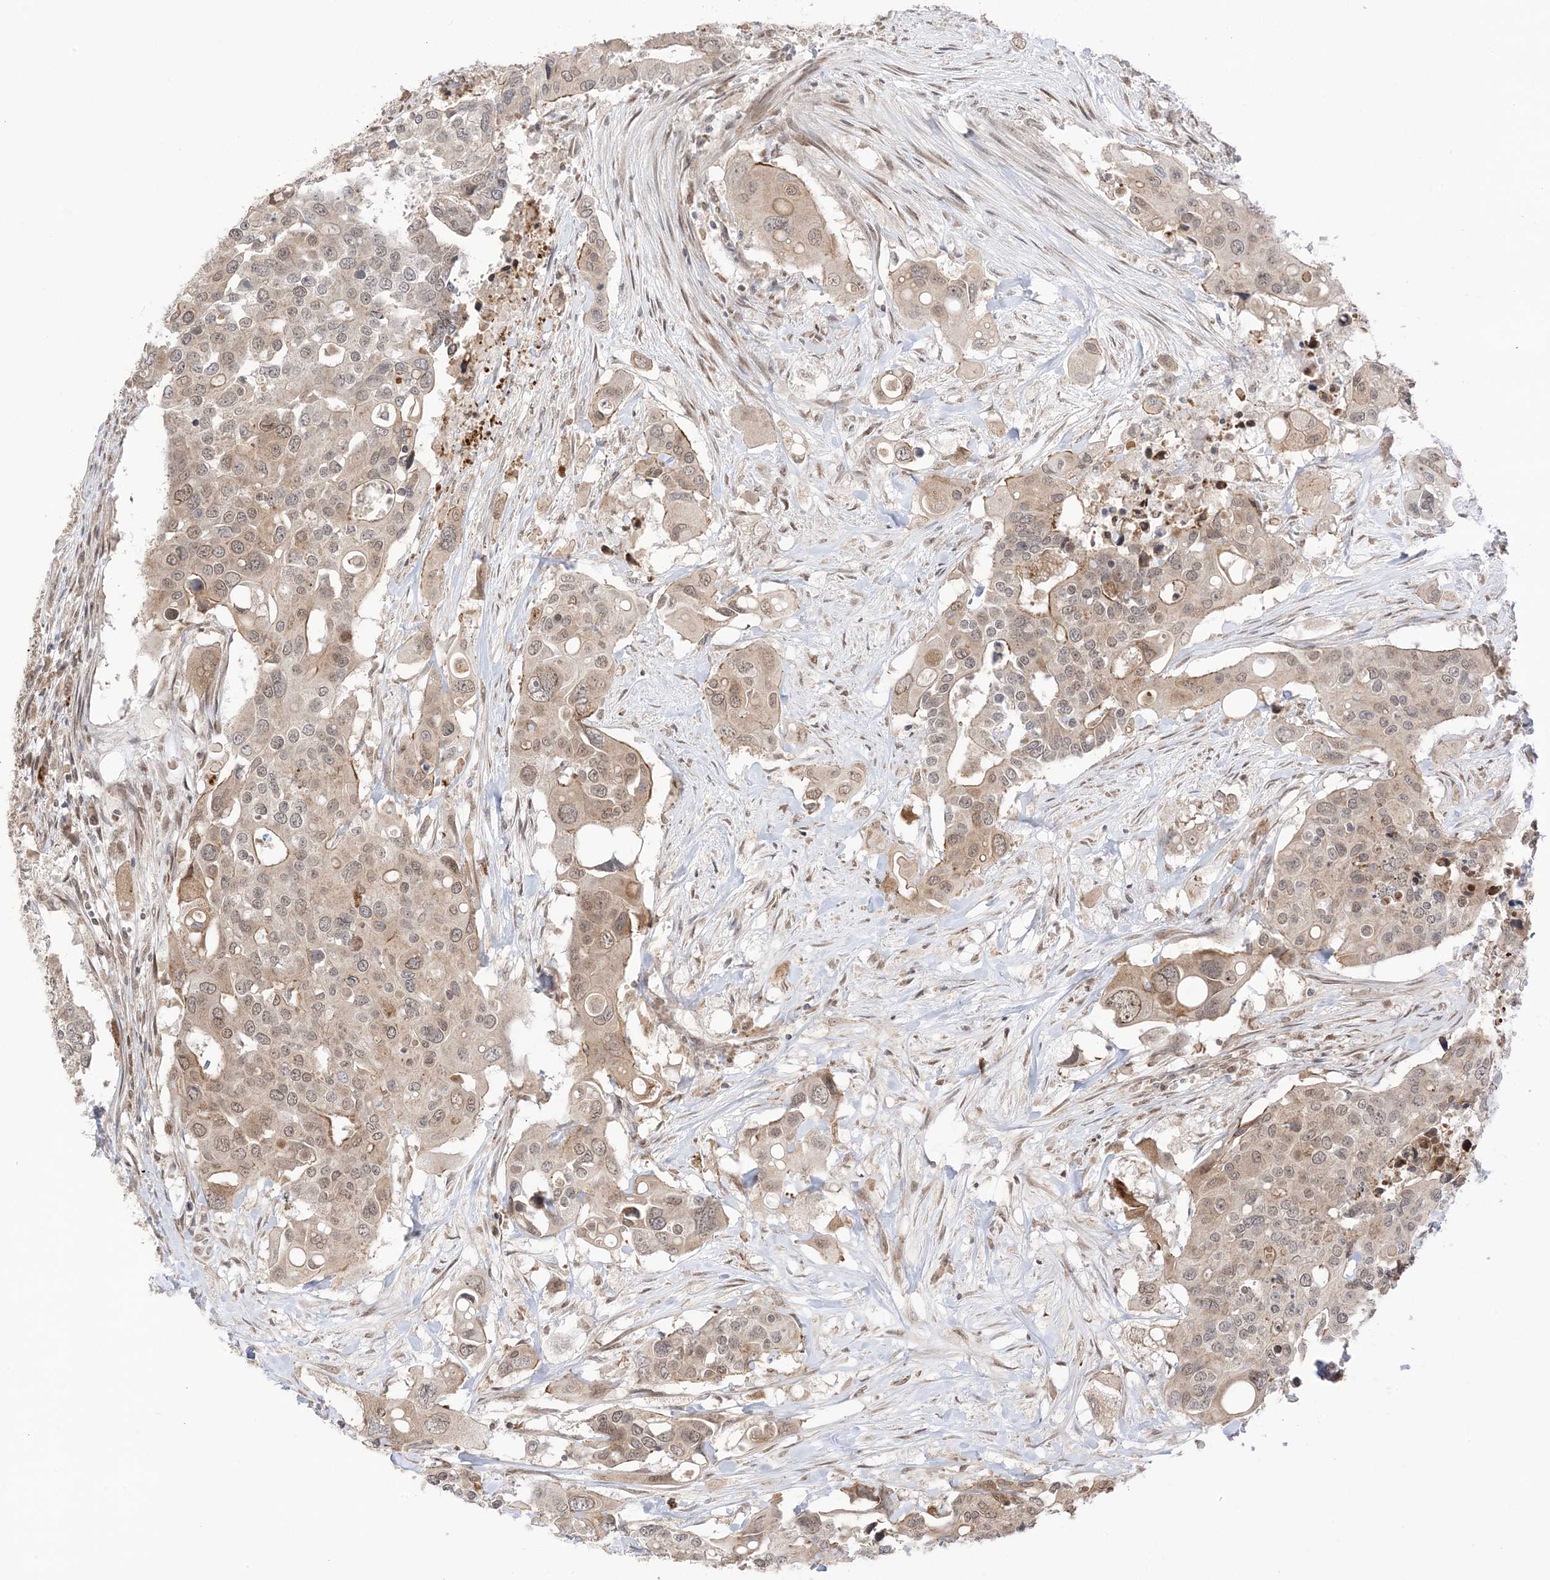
{"staining": {"intensity": "moderate", "quantity": "25%-75%", "location": "cytoplasmic/membranous,nuclear"}, "tissue": "colorectal cancer", "cell_type": "Tumor cells", "image_type": "cancer", "snomed": [{"axis": "morphology", "description": "Adenocarcinoma, NOS"}, {"axis": "topography", "description": "Colon"}], "caption": "The image demonstrates staining of adenocarcinoma (colorectal), revealing moderate cytoplasmic/membranous and nuclear protein positivity (brown color) within tumor cells.", "gene": "UBE2E2", "patient": {"sex": "male", "age": 77}}